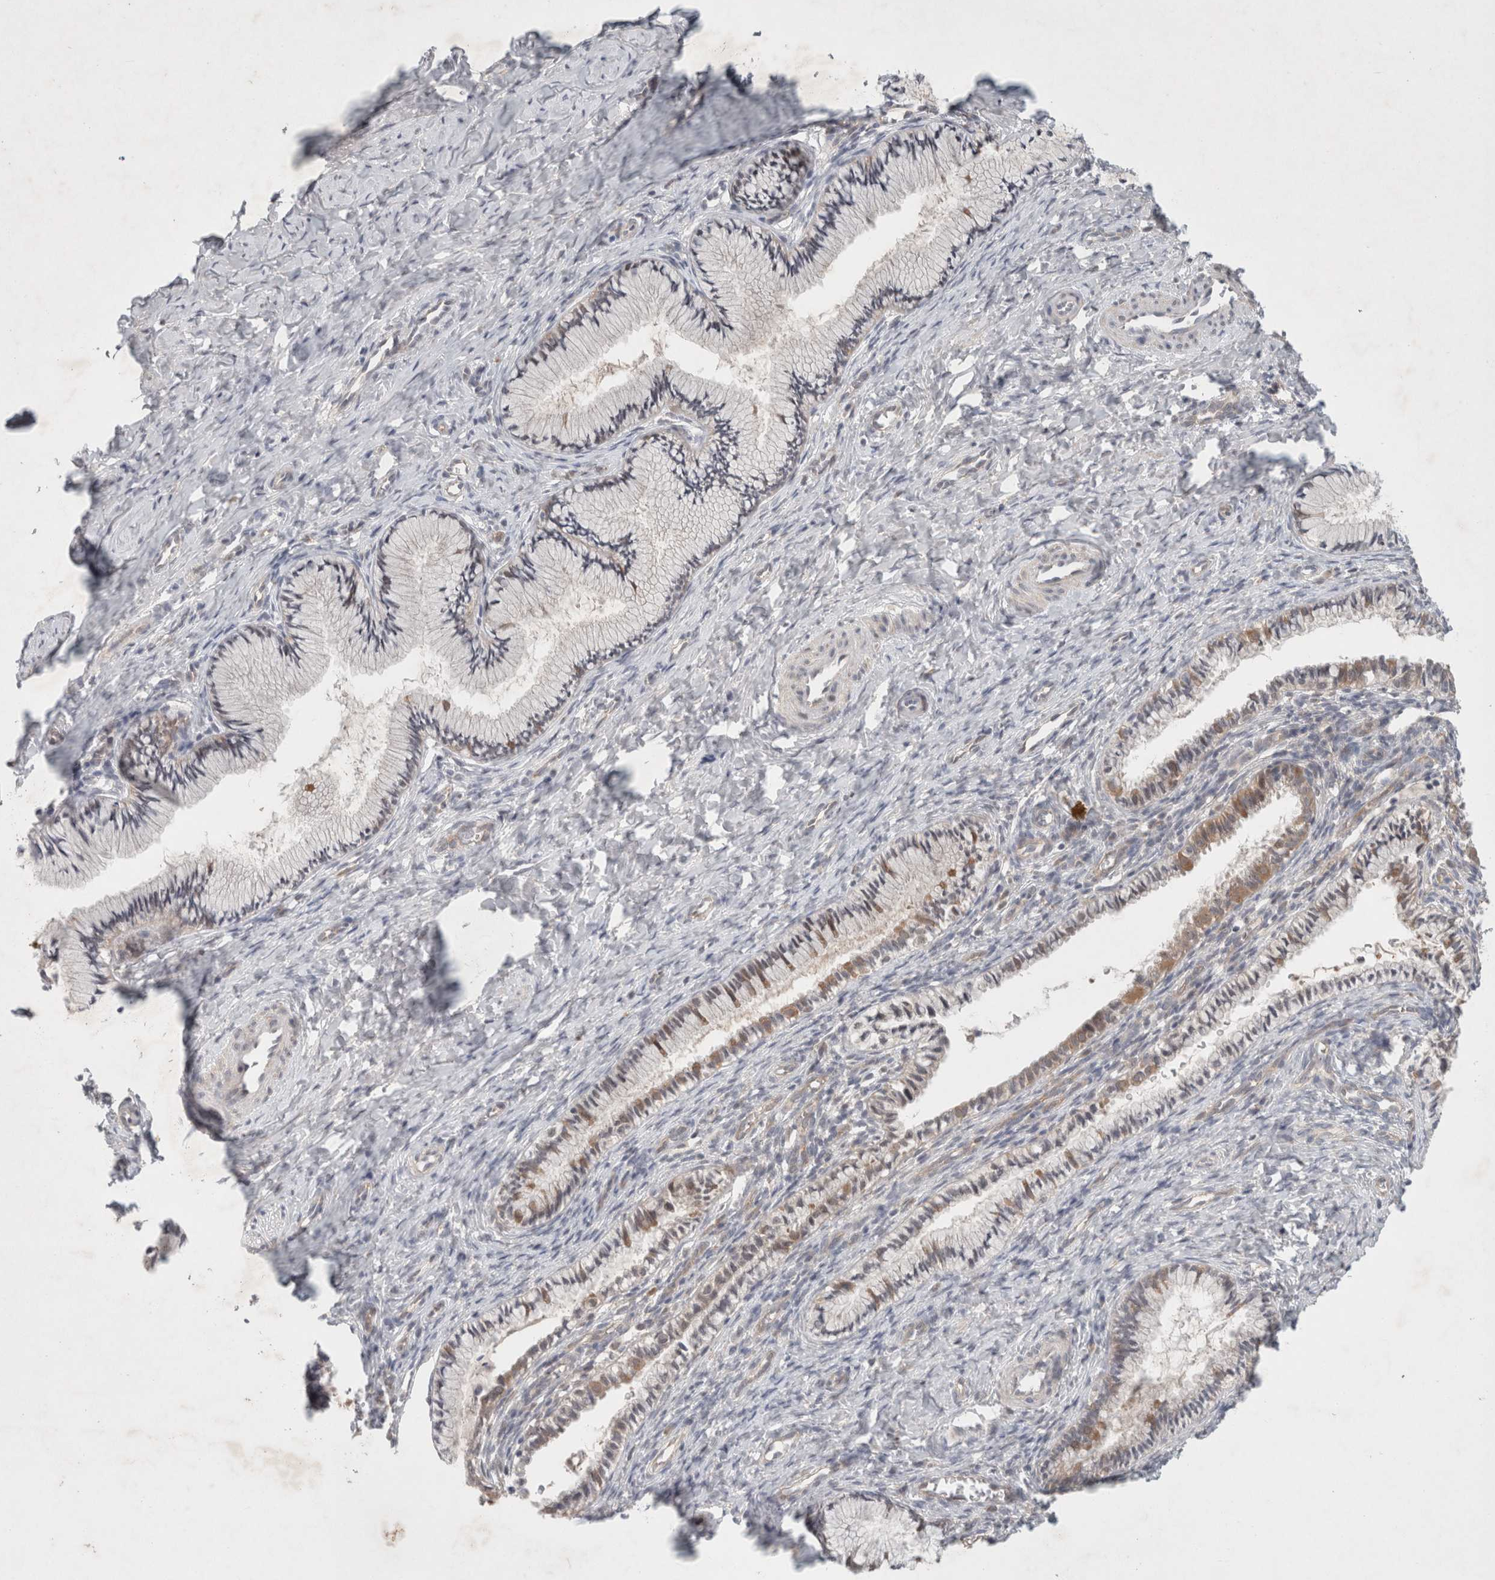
{"staining": {"intensity": "moderate", "quantity": "<25%", "location": "cytoplasmic/membranous"}, "tissue": "cervix", "cell_type": "Glandular cells", "image_type": "normal", "snomed": [{"axis": "morphology", "description": "Normal tissue, NOS"}, {"axis": "topography", "description": "Cervix"}], "caption": "IHC image of normal cervix: human cervix stained using immunohistochemistry displays low levels of moderate protein expression localized specifically in the cytoplasmic/membranous of glandular cells, appearing as a cytoplasmic/membranous brown color.", "gene": "RASAL2", "patient": {"sex": "female", "age": 27}}